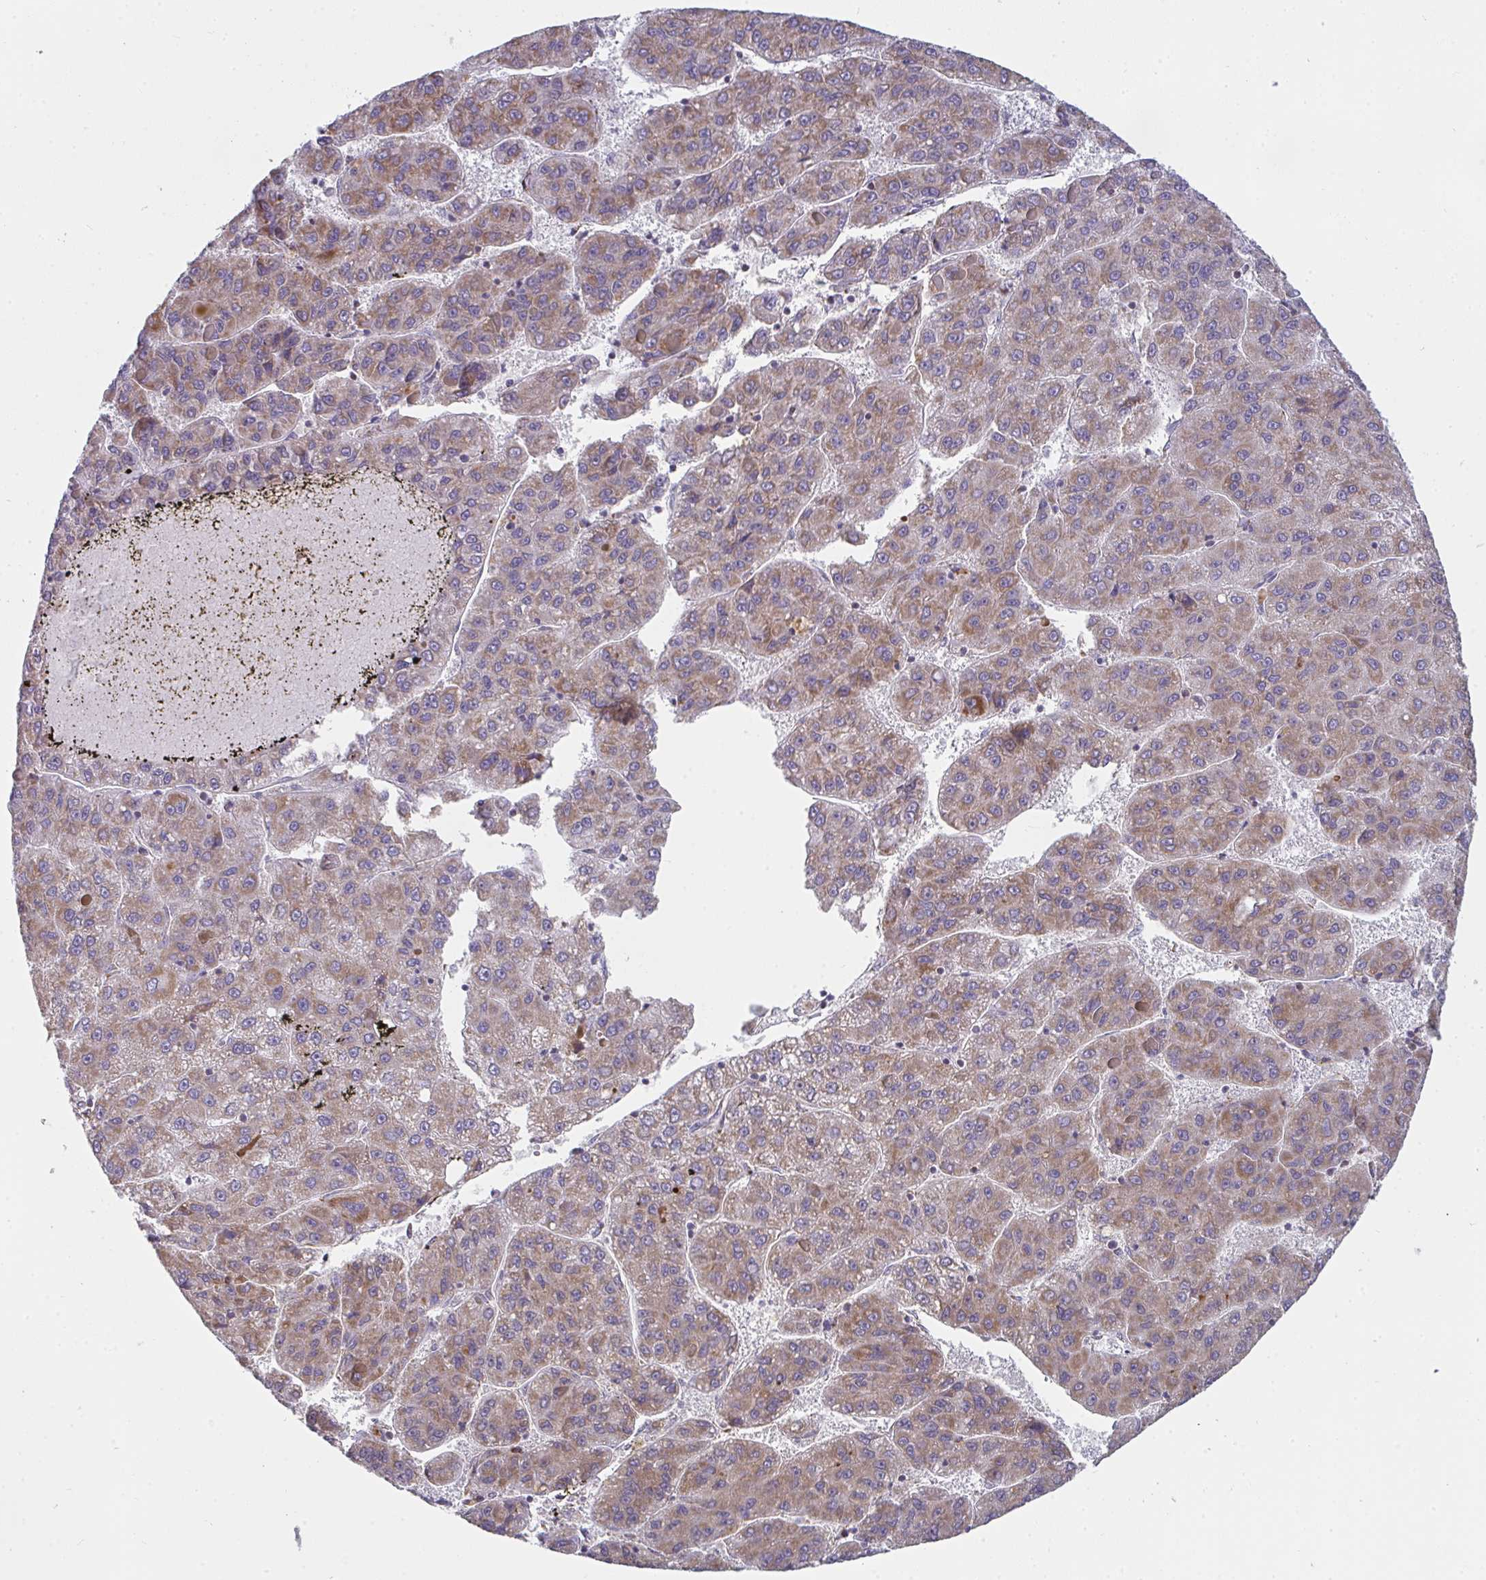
{"staining": {"intensity": "weak", "quantity": ">75%", "location": "cytoplasmic/membranous"}, "tissue": "liver cancer", "cell_type": "Tumor cells", "image_type": "cancer", "snomed": [{"axis": "morphology", "description": "Carcinoma, Hepatocellular, NOS"}, {"axis": "topography", "description": "Liver"}], "caption": "A high-resolution histopathology image shows immunohistochemistry (IHC) staining of hepatocellular carcinoma (liver), which reveals weak cytoplasmic/membranous staining in approximately >75% of tumor cells. (IHC, brightfield microscopy, high magnification).", "gene": "FAHD1", "patient": {"sex": "female", "age": 82}}